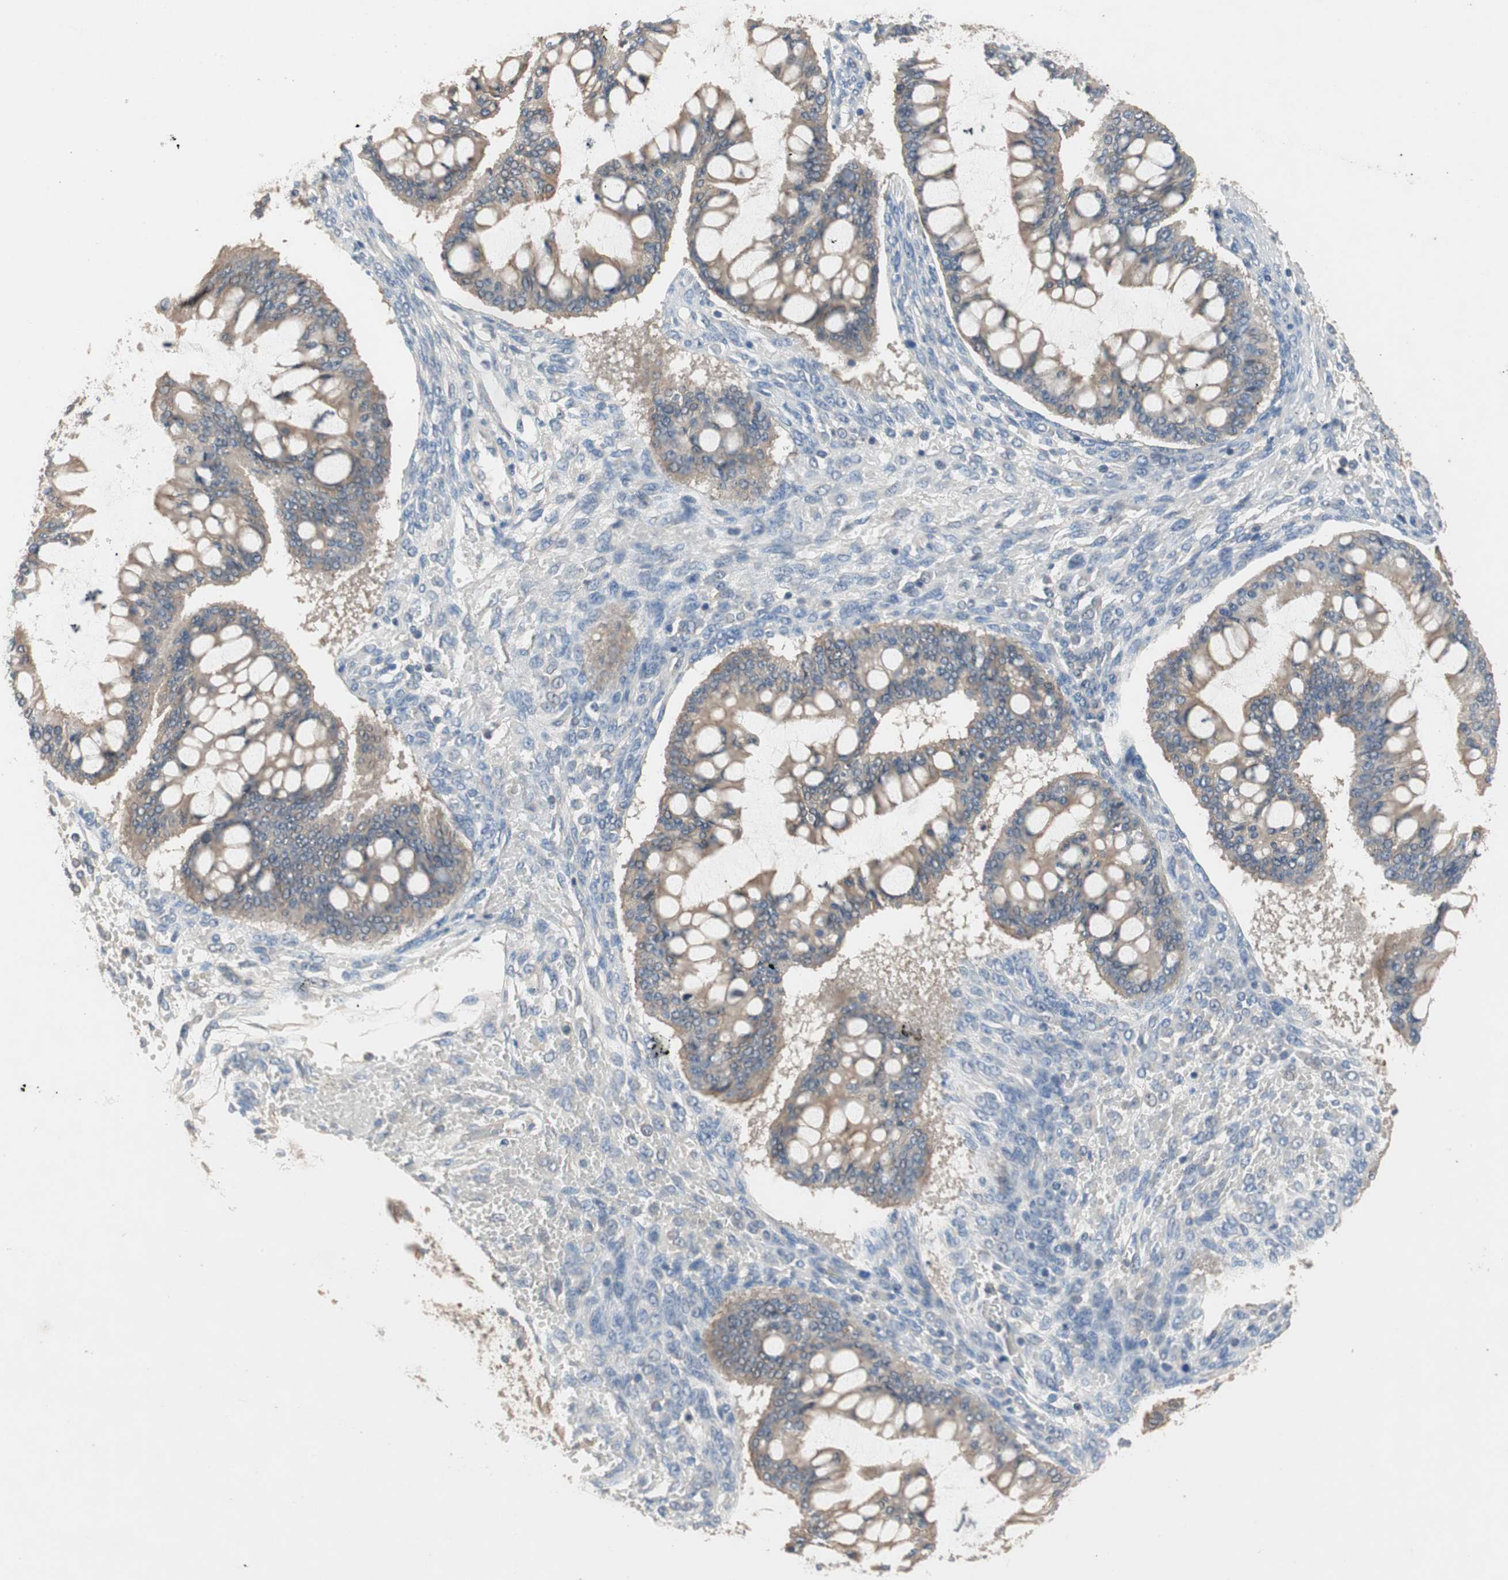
{"staining": {"intensity": "moderate", "quantity": ">75%", "location": "cytoplasmic/membranous"}, "tissue": "ovarian cancer", "cell_type": "Tumor cells", "image_type": "cancer", "snomed": [{"axis": "morphology", "description": "Cystadenocarcinoma, mucinous, NOS"}, {"axis": "topography", "description": "Ovary"}], "caption": "Ovarian cancer (mucinous cystadenocarcinoma) stained with a protein marker displays moderate staining in tumor cells.", "gene": "ADAP1", "patient": {"sex": "female", "age": 73}}